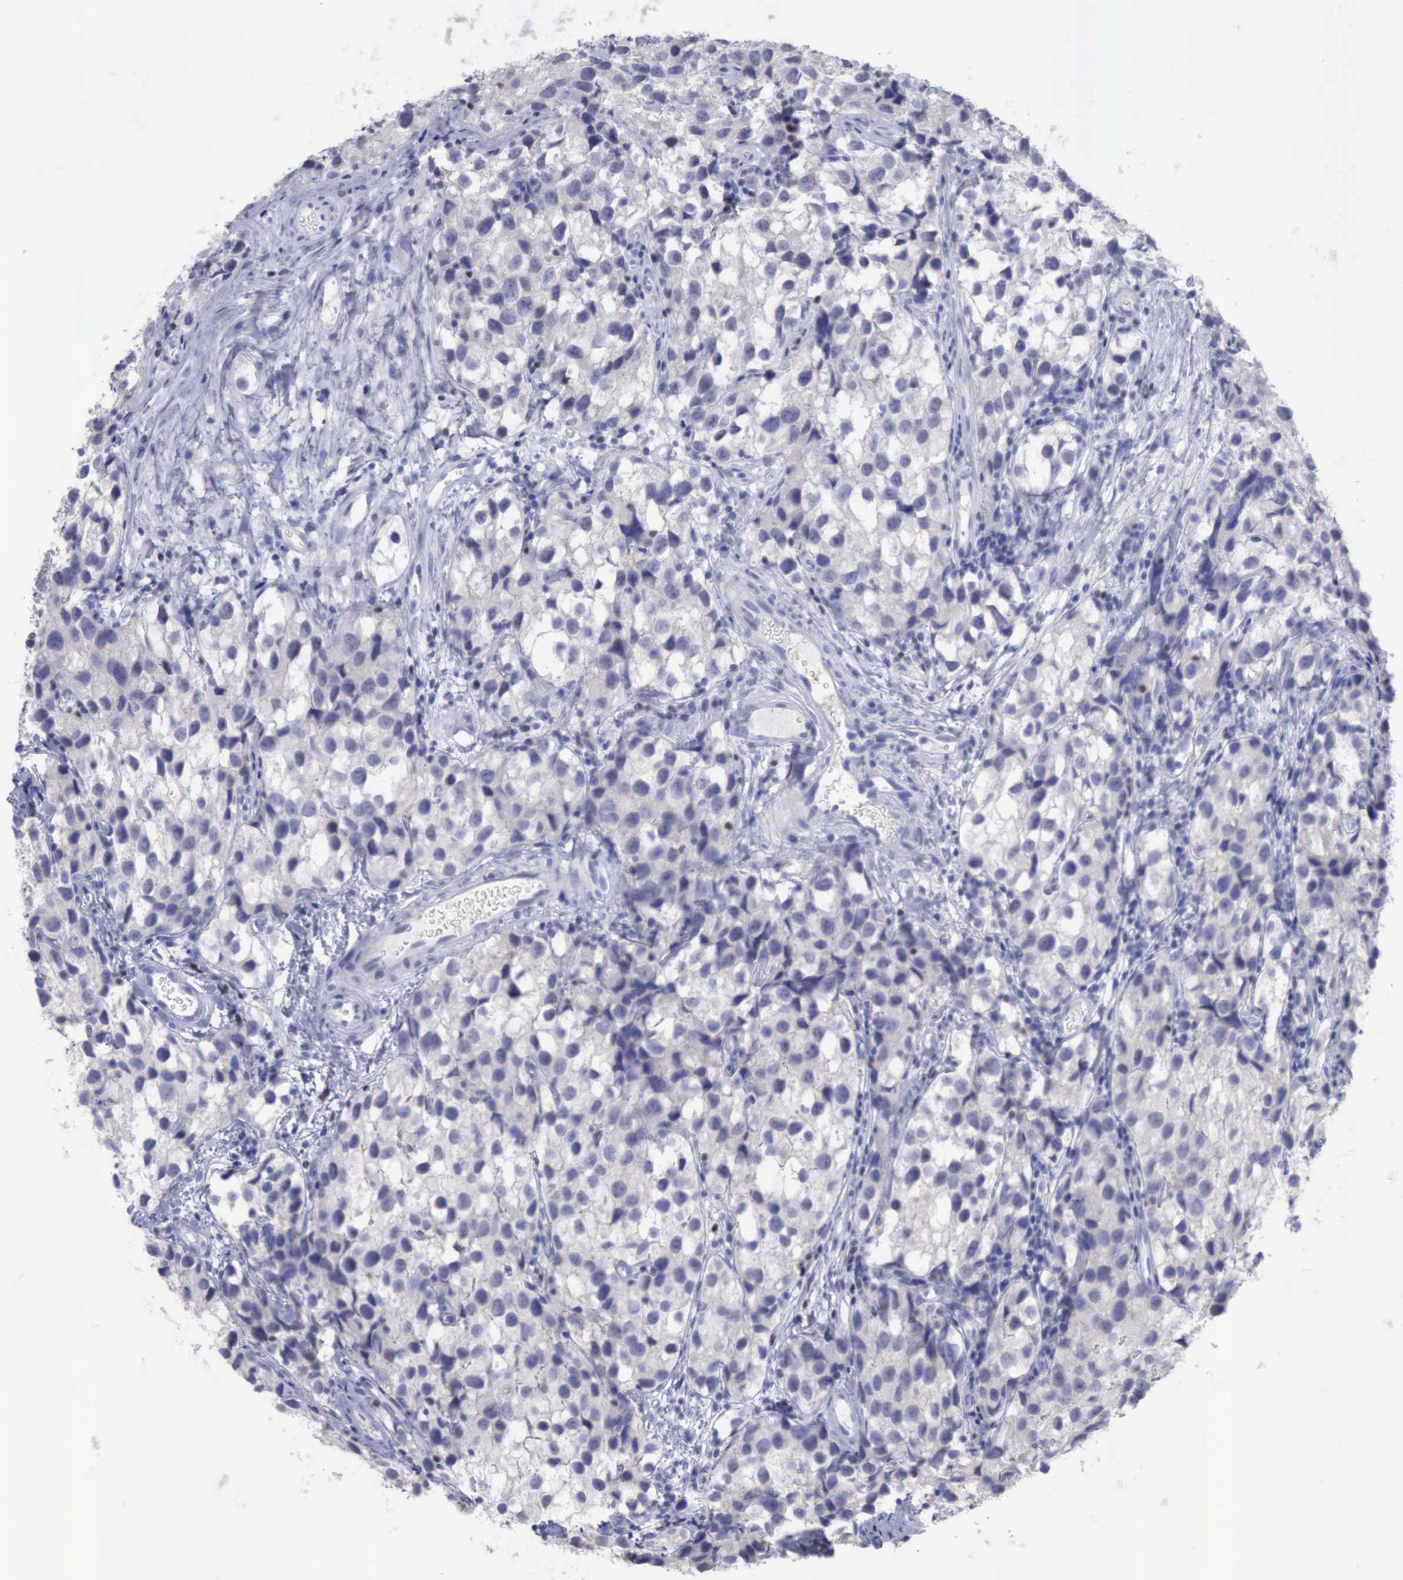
{"staining": {"intensity": "negative", "quantity": "none", "location": "none"}, "tissue": "testis cancer", "cell_type": "Tumor cells", "image_type": "cancer", "snomed": [{"axis": "morphology", "description": "Seminoma, NOS"}, {"axis": "topography", "description": "Testis"}], "caption": "DAB immunohistochemical staining of testis seminoma exhibits no significant positivity in tumor cells.", "gene": "SATB2", "patient": {"sex": "male", "age": 39}}